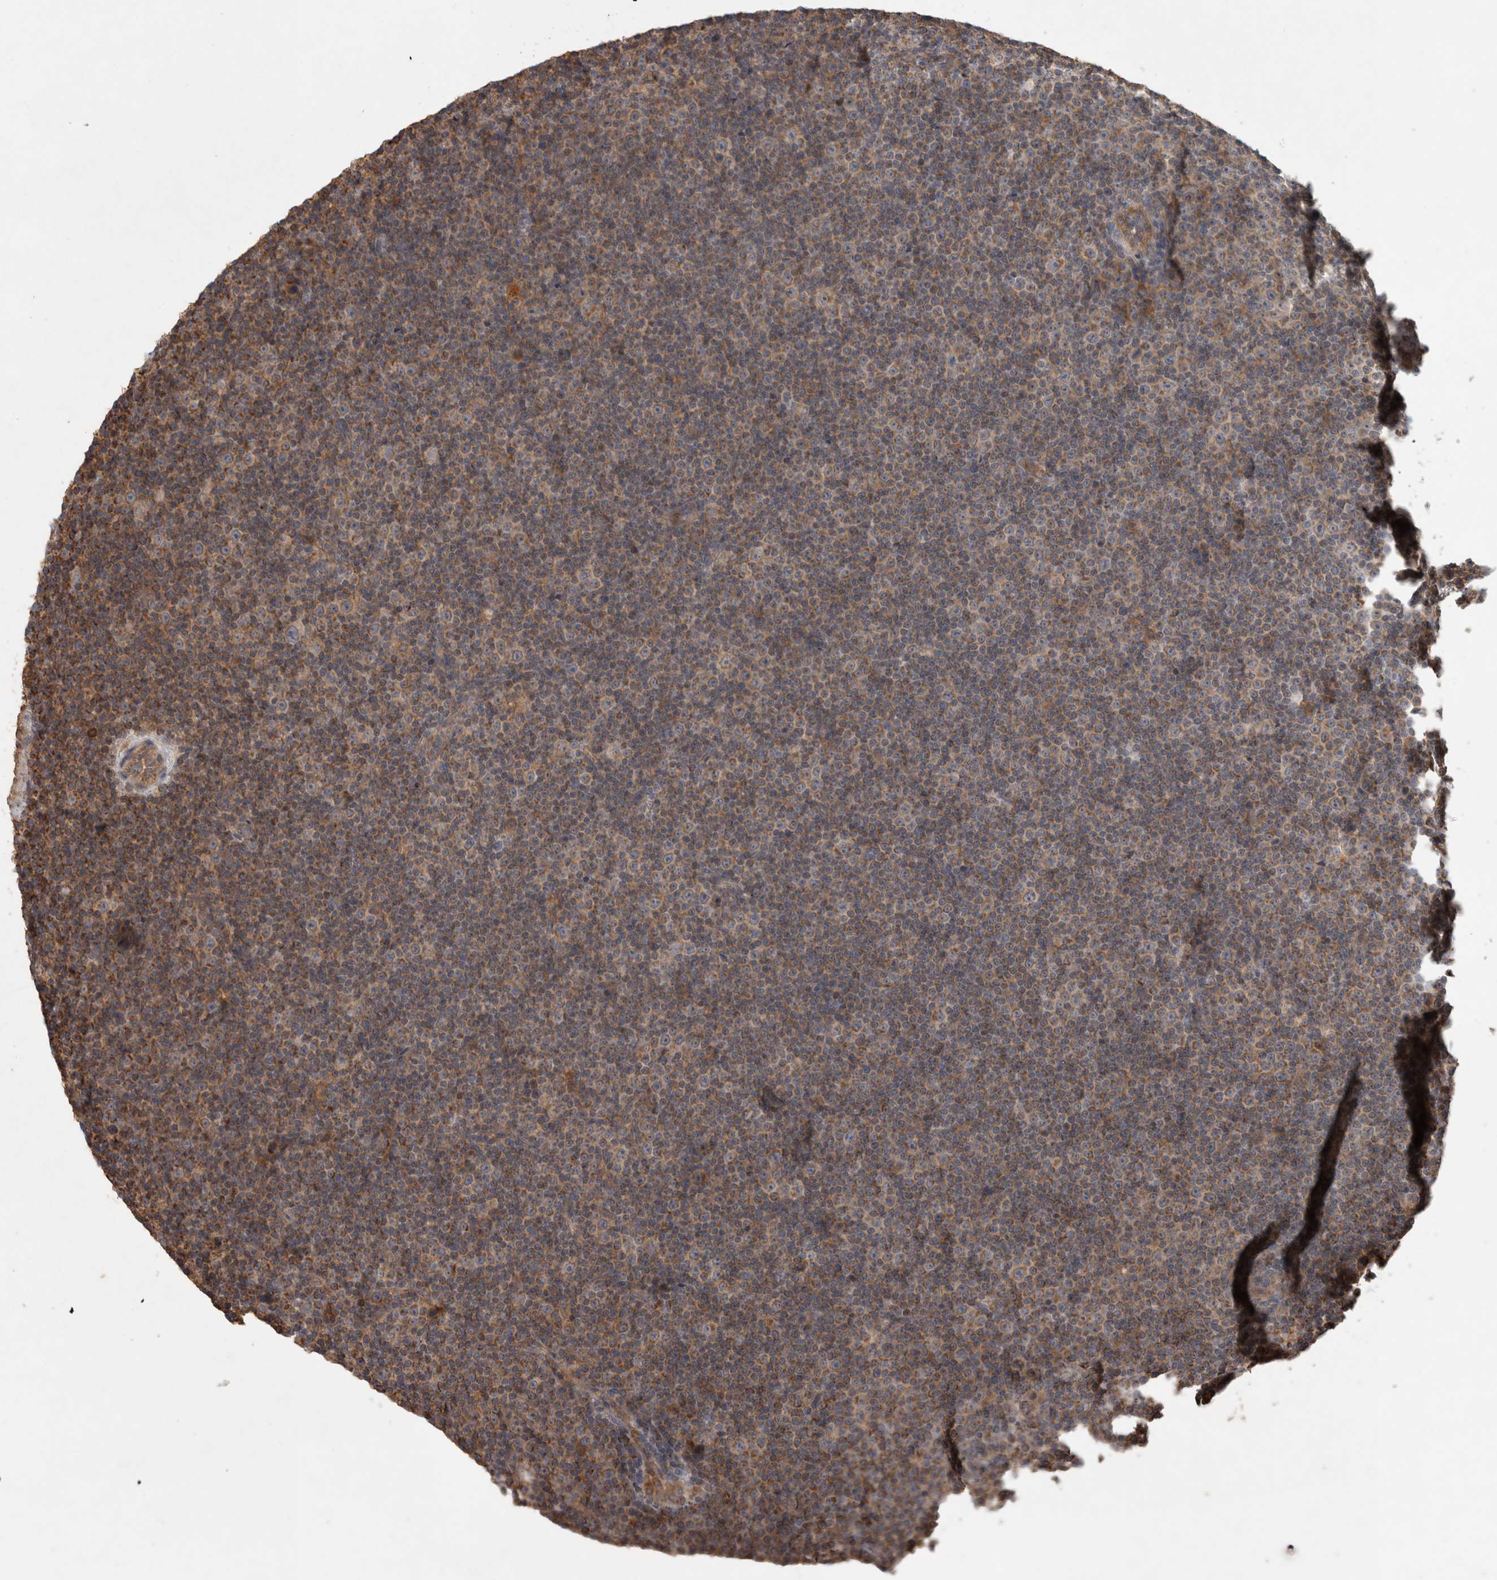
{"staining": {"intensity": "moderate", "quantity": "25%-75%", "location": "cytoplasmic/membranous"}, "tissue": "lymphoma", "cell_type": "Tumor cells", "image_type": "cancer", "snomed": [{"axis": "morphology", "description": "Malignant lymphoma, non-Hodgkin's type, Low grade"}, {"axis": "topography", "description": "Lymph node"}], "caption": "Immunohistochemistry image of neoplastic tissue: human malignant lymphoma, non-Hodgkin's type (low-grade) stained using IHC demonstrates medium levels of moderate protein expression localized specifically in the cytoplasmic/membranous of tumor cells, appearing as a cytoplasmic/membranous brown color.", "gene": "SERAC1", "patient": {"sex": "female", "age": 67}}